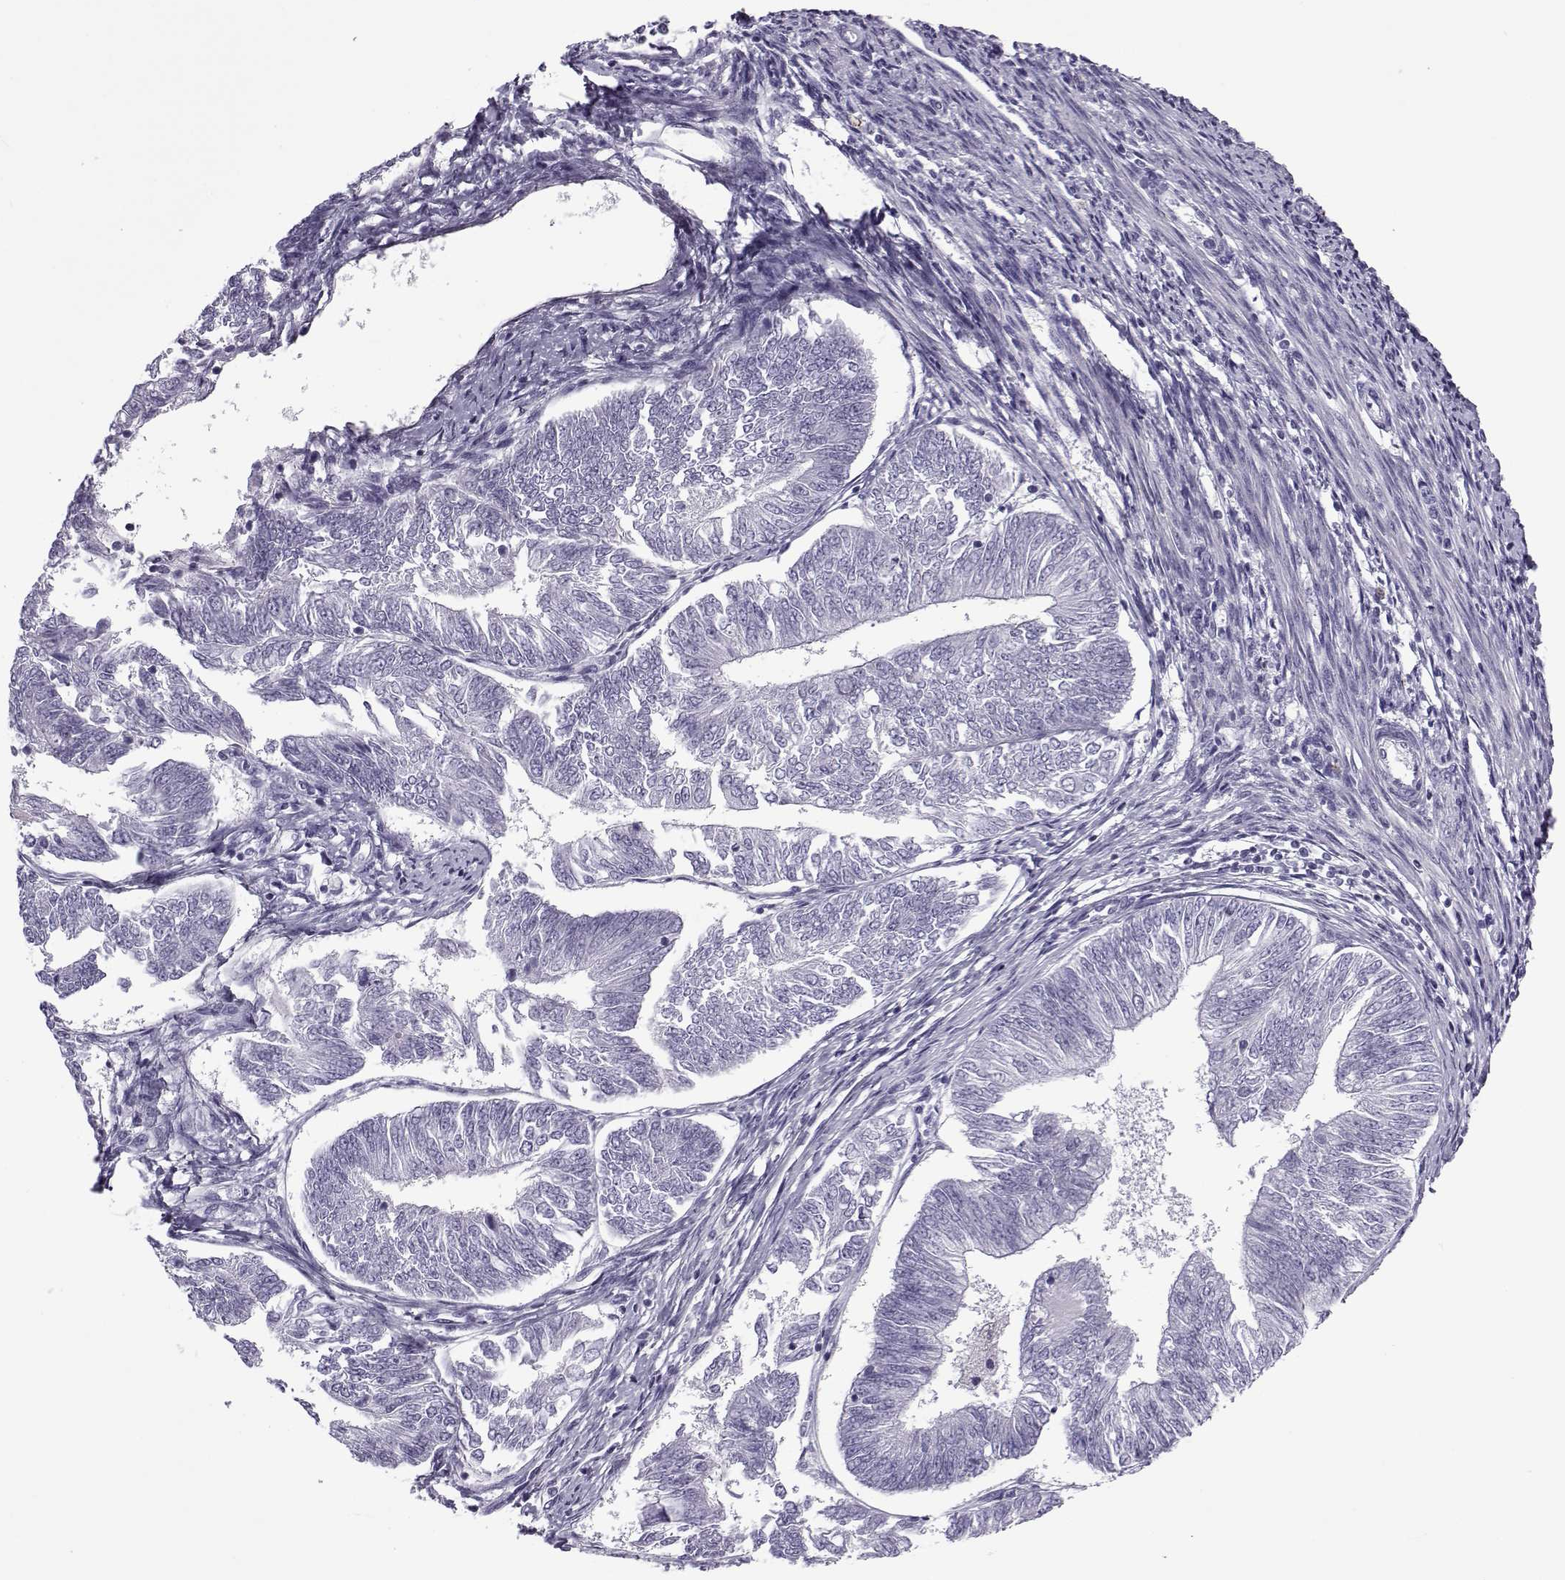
{"staining": {"intensity": "negative", "quantity": "none", "location": "none"}, "tissue": "endometrial cancer", "cell_type": "Tumor cells", "image_type": "cancer", "snomed": [{"axis": "morphology", "description": "Adenocarcinoma, NOS"}, {"axis": "topography", "description": "Endometrium"}], "caption": "High power microscopy histopathology image of an immunohistochemistry (IHC) image of endometrial cancer (adenocarcinoma), revealing no significant positivity in tumor cells.", "gene": "OIP5", "patient": {"sex": "female", "age": 58}}